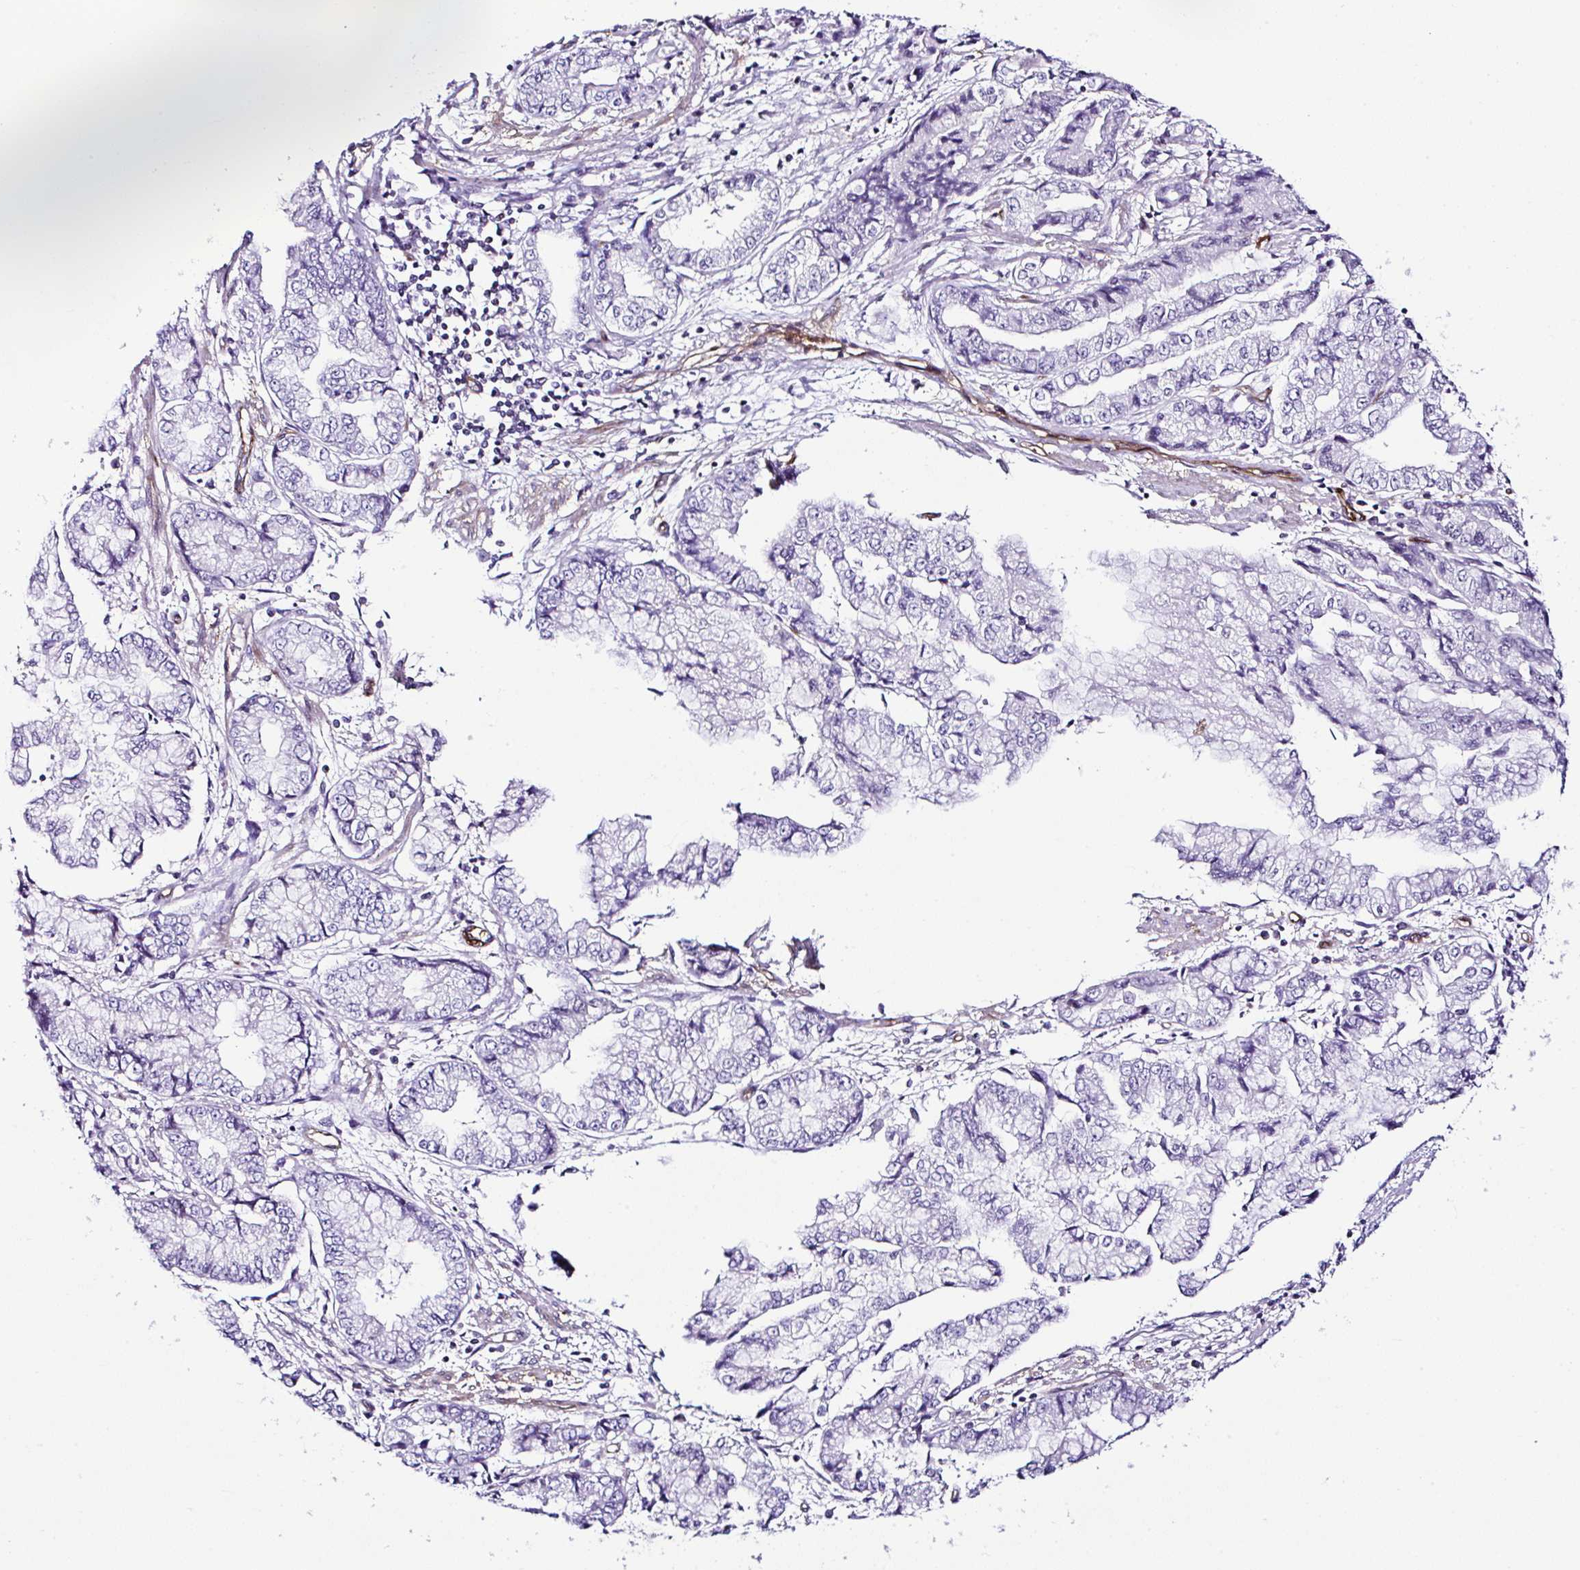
{"staining": {"intensity": "negative", "quantity": "none", "location": "none"}, "tissue": "stomach cancer", "cell_type": "Tumor cells", "image_type": "cancer", "snomed": [{"axis": "morphology", "description": "Adenocarcinoma, NOS"}, {"axis": "topography", "description": "Stomach, upper"}], "caption": "Stomach cancer was stained to show a protein in brown. There is no significant staining in tumor cells.", "gene": "FBXO34", "patient": {"sex": "female", "age": 74}}